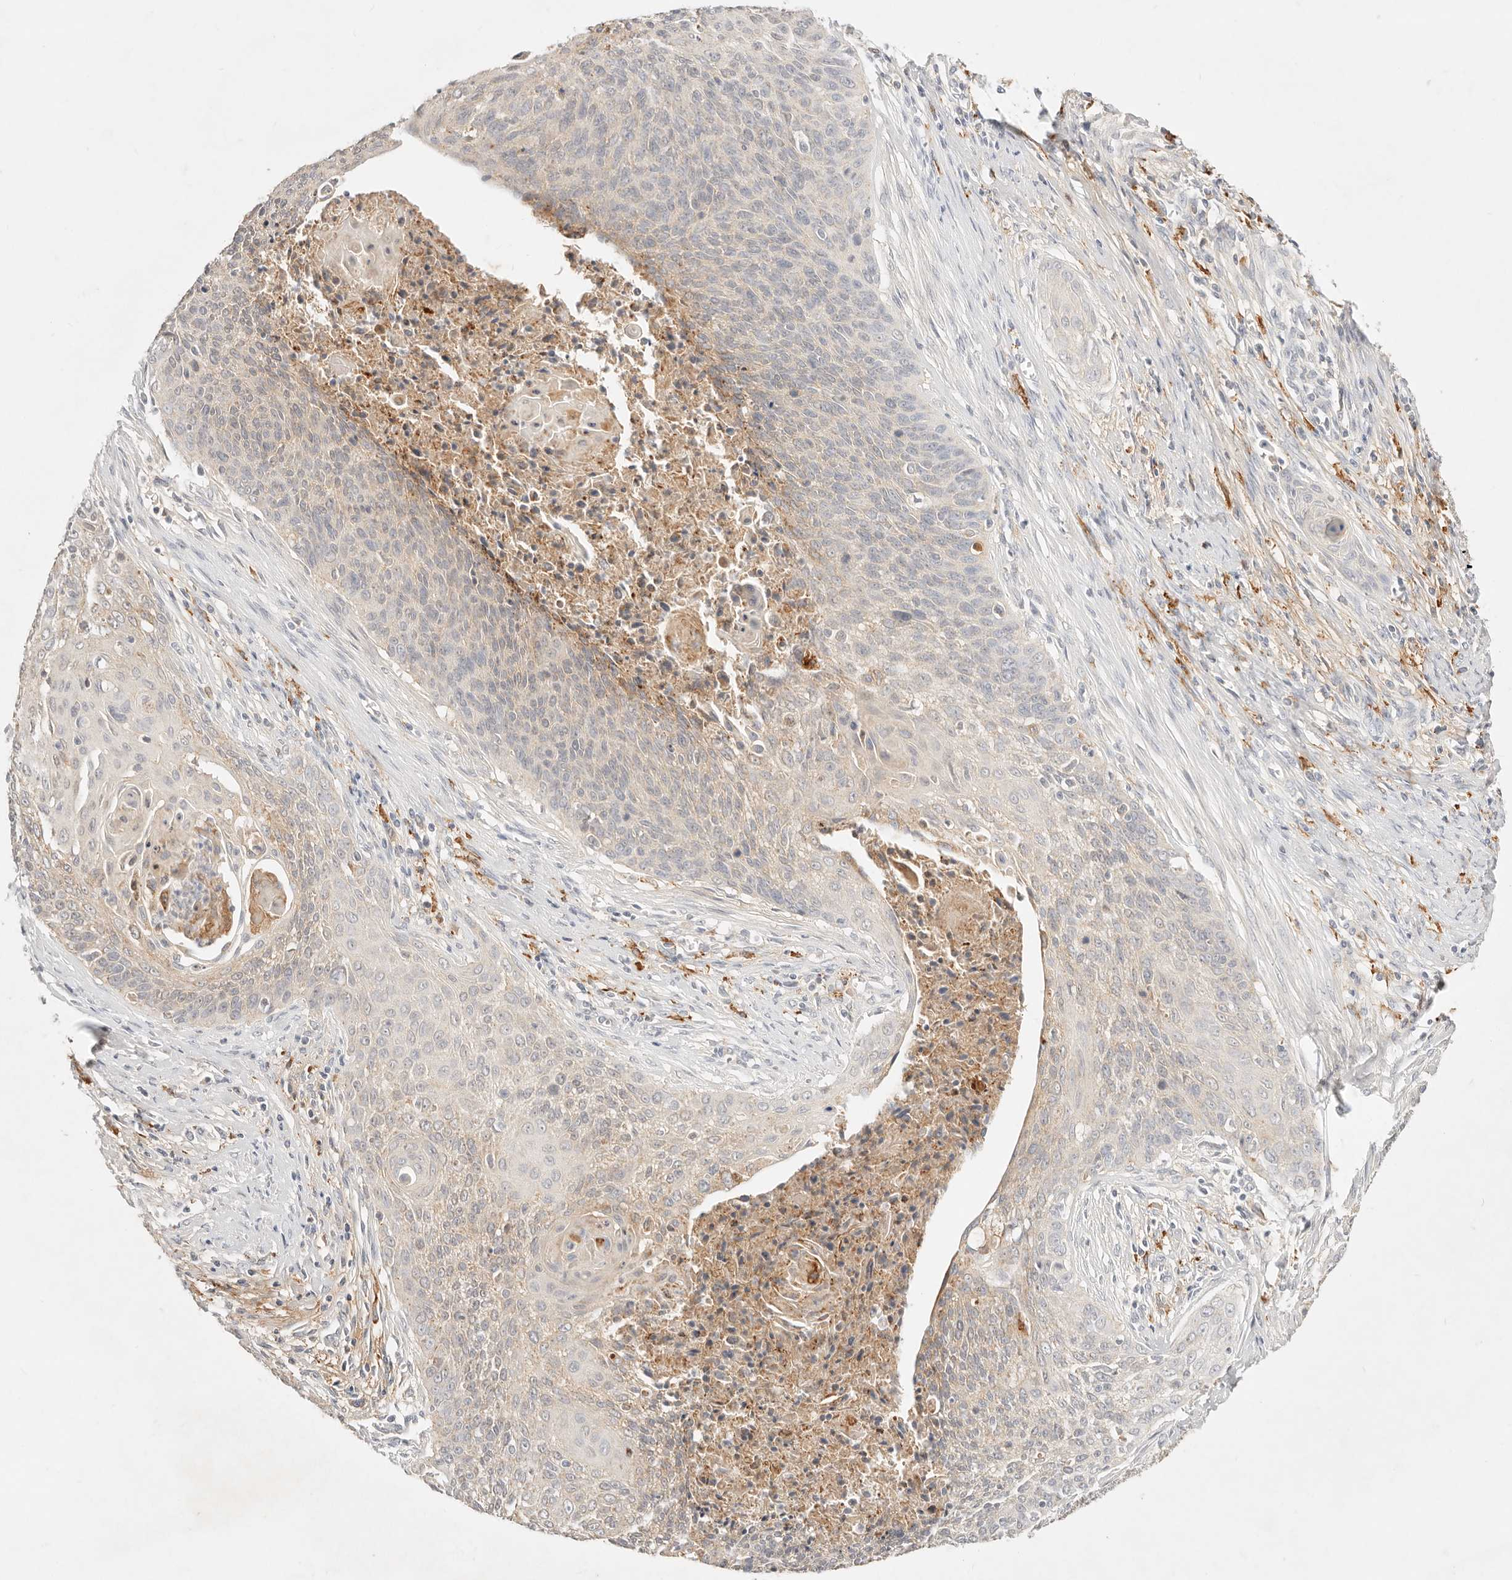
{"staining": {"intensity": "weak", "quantity": "<25%", "location": "cytoplasmic/membranous"}, "tissue": "cervical cancer", "cell_type": "Tumor cells", "image_type": "cancer", "snomed": [{"axis": "morphology", "description": "Squamous cell carcinoma, NOS"}, {"axis": "topography", "description": "Cervix"}], "caption": "The histopathology image exhibits no significant expression in tumor cells of cervical cancer (squamous cell carcinoma).", "gene": "HK2", "patient": {"sex": "female", "age": 55}}